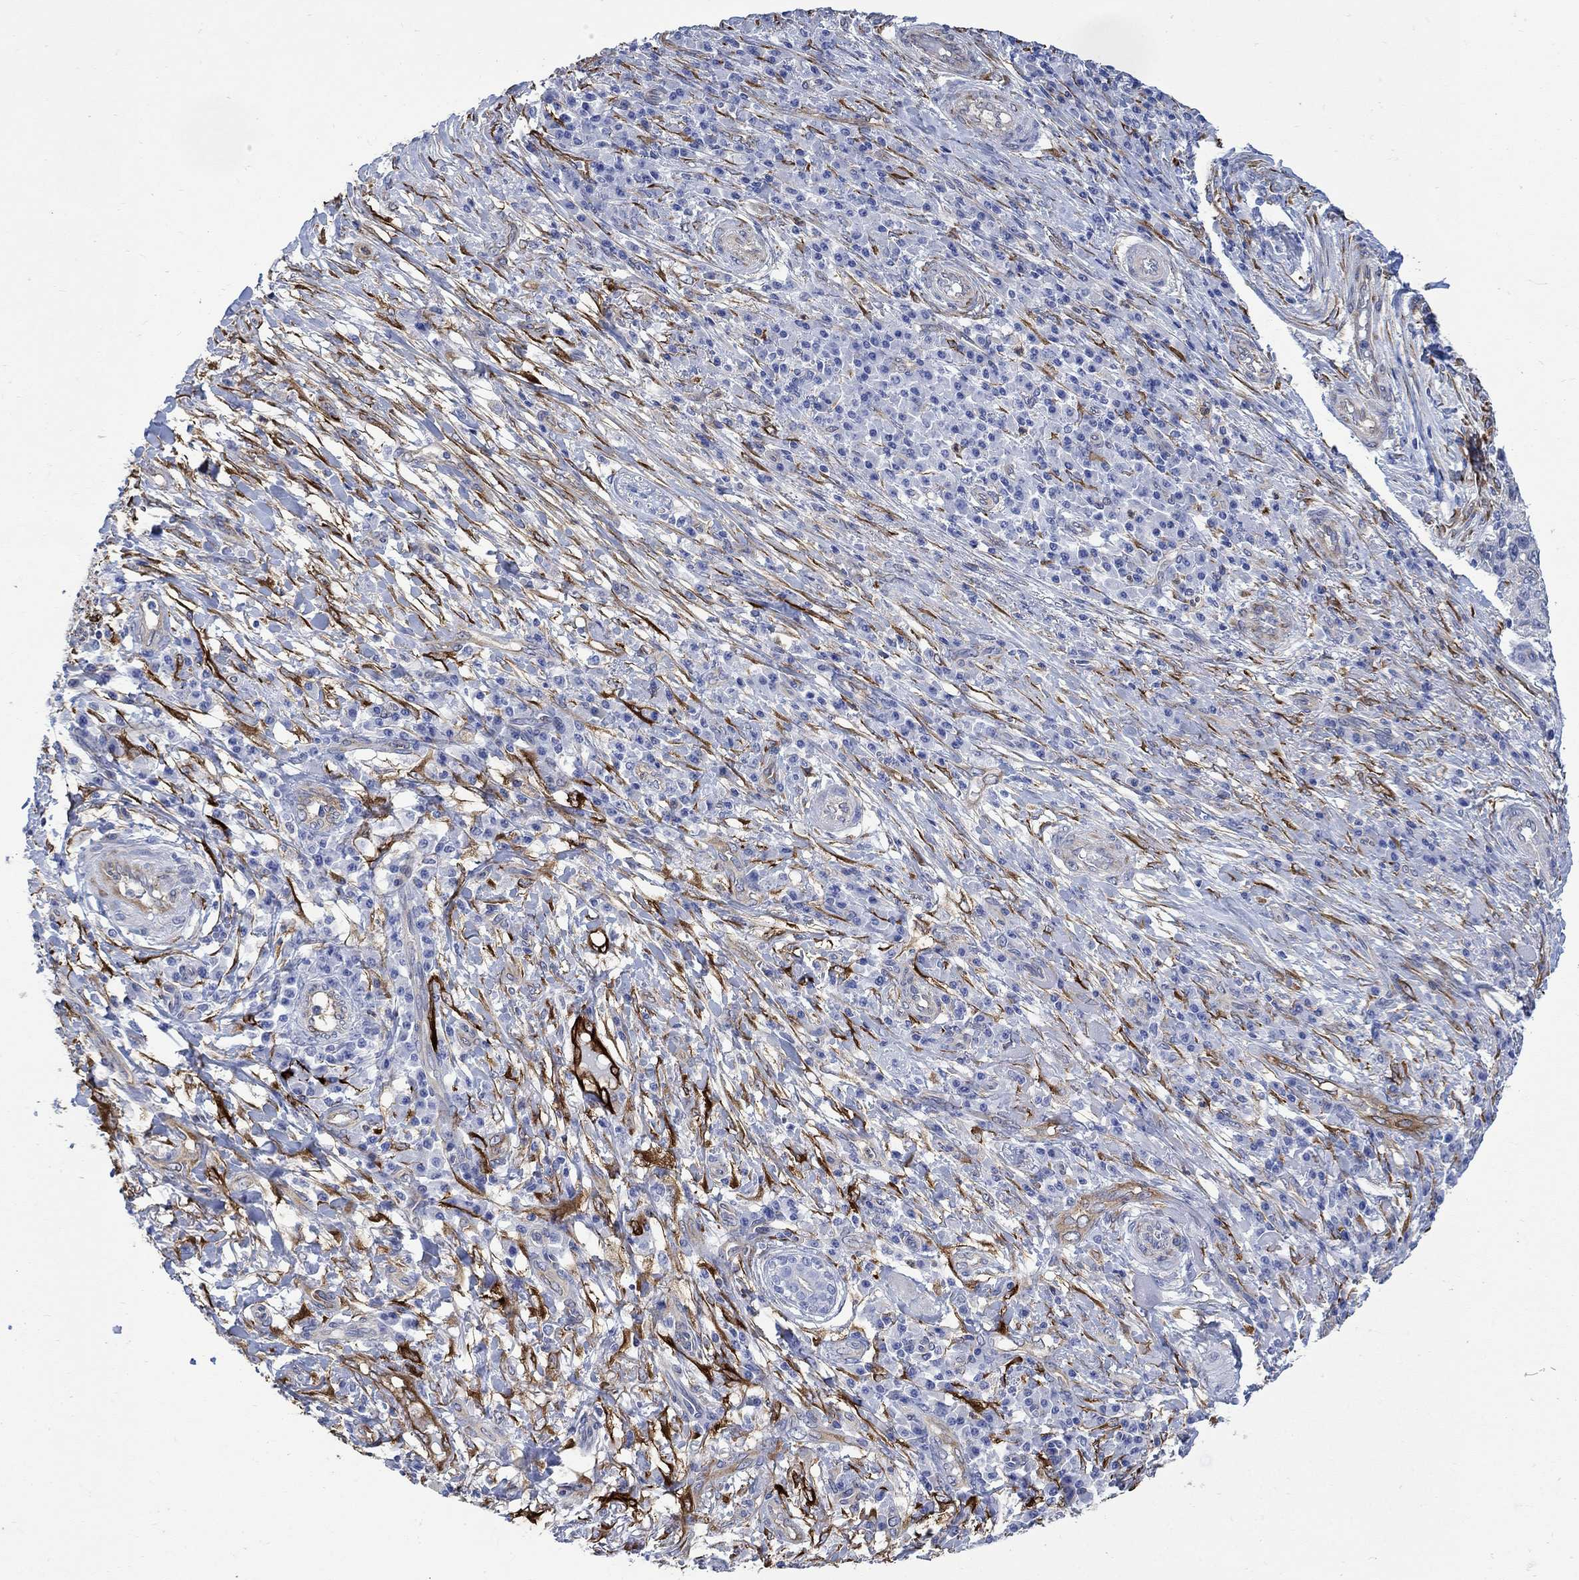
{"staining": {"intensity": "negative", "quantity": "none", "location": "none"}, "tissue": "skin cancer", "cell_type": "Tumor cells", "image_type": "cancer", "snomed": [{"axis": "morphology", "description": "Squamous cell carcinoma, NOS"}, {"axis": "topography", "description": "Skin"}], "caption": "Tumor cells show no significant protein expression in squamous cell carcinoma (skin).", "gene": "TGM2", "patient": {"sex": "male", "age": 92}}